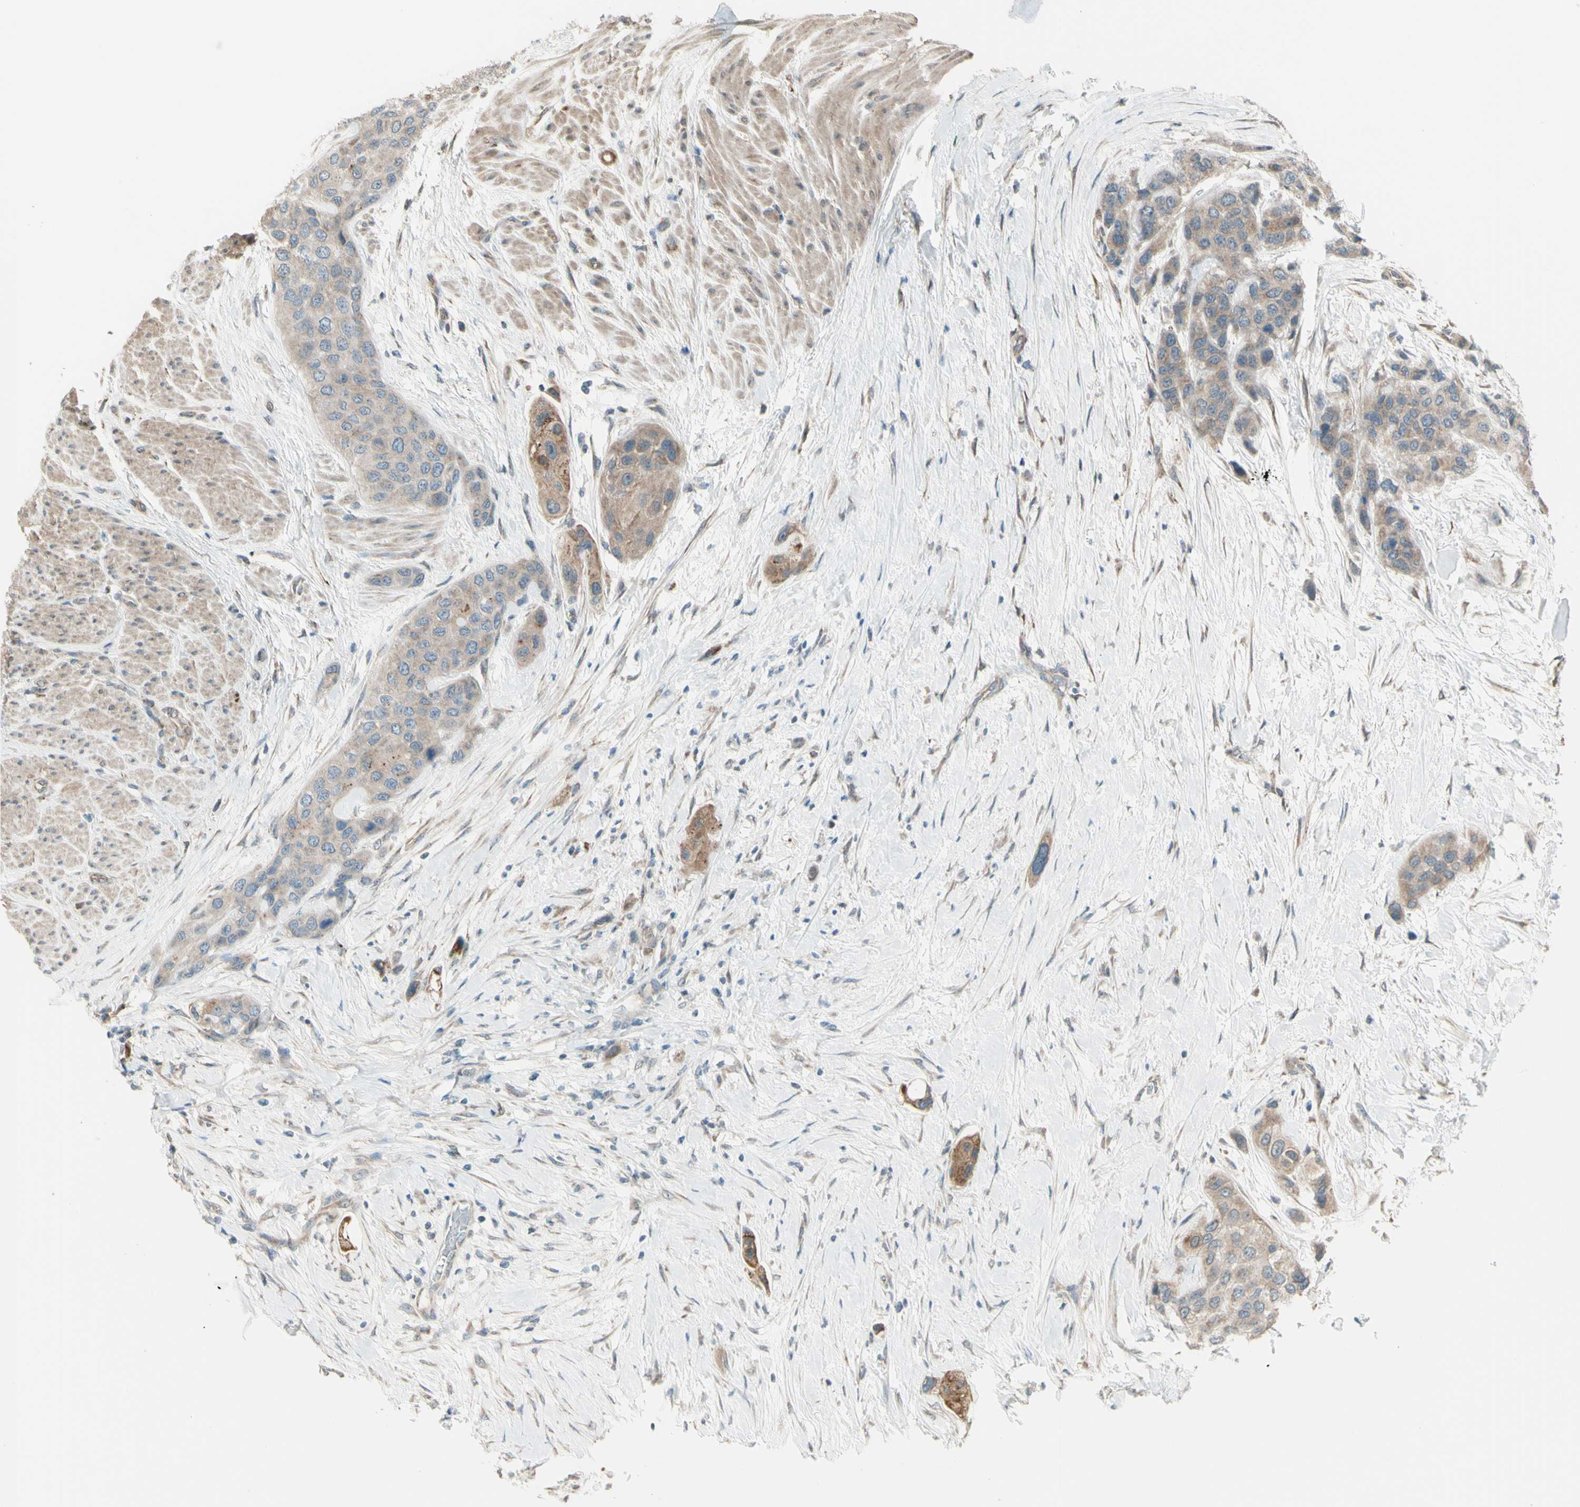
{"staining": {"intensity": "weak", "quantity": ">75%", "location": "cytoplasmic/membranous"}, "tissue": "urothelial cancer", "cell_type": "Tumor cells", "image_type": "cancer", "snomed": [{"axis": "morphology", "description": "Urothelial carcinoma, High grade"}, {"axis": "topography", "description": "Urinary bladder"}], "caption": "Urothelial cancer was stained to show a protein in brown. There is low levels of weak cytoplasmic/membranous staining in approximately >75% of tumor cells.", "gene": "NAXD", "patient": {"sex": "female", "age": 56}}